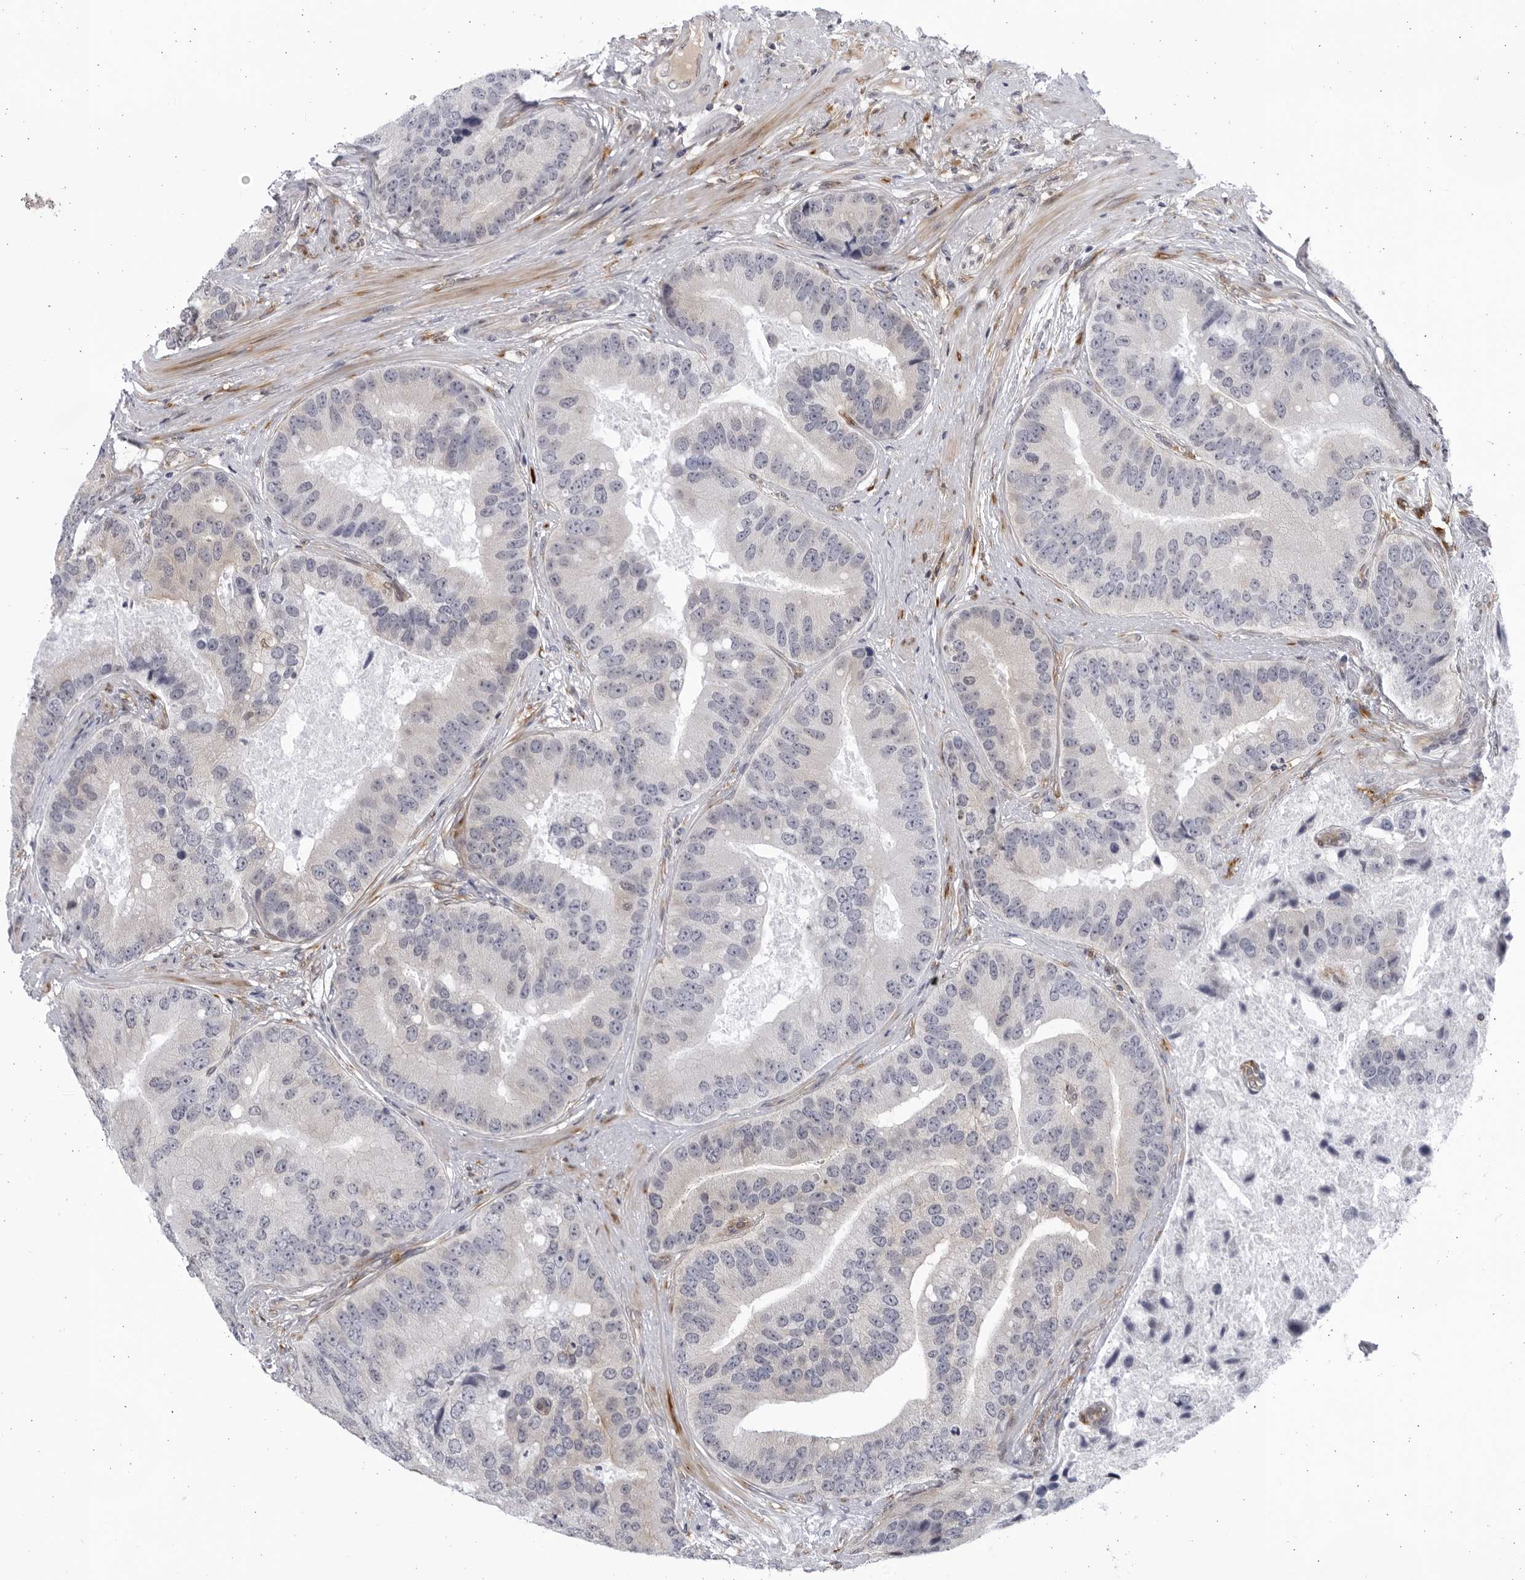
{"staining": {"intensity": "negative", "quantity": "none", "location": "none"}, "tissue": "prostate cancer", "cell_type": "Tumor cells", "image_type": "cancer", "snomed": [{"axis": "morphology", "description": "Adenocarcinoma, High grade"}, {"axis": "topography", "description": "Prostate"}], "caption": "Human prostate cancer (high-grade adenocarcinoma) stained for a protein using IHC reveals no staining in tumor cells.", "gene": "BMP2K", "patient": {"sex": "male", "age": 70}}